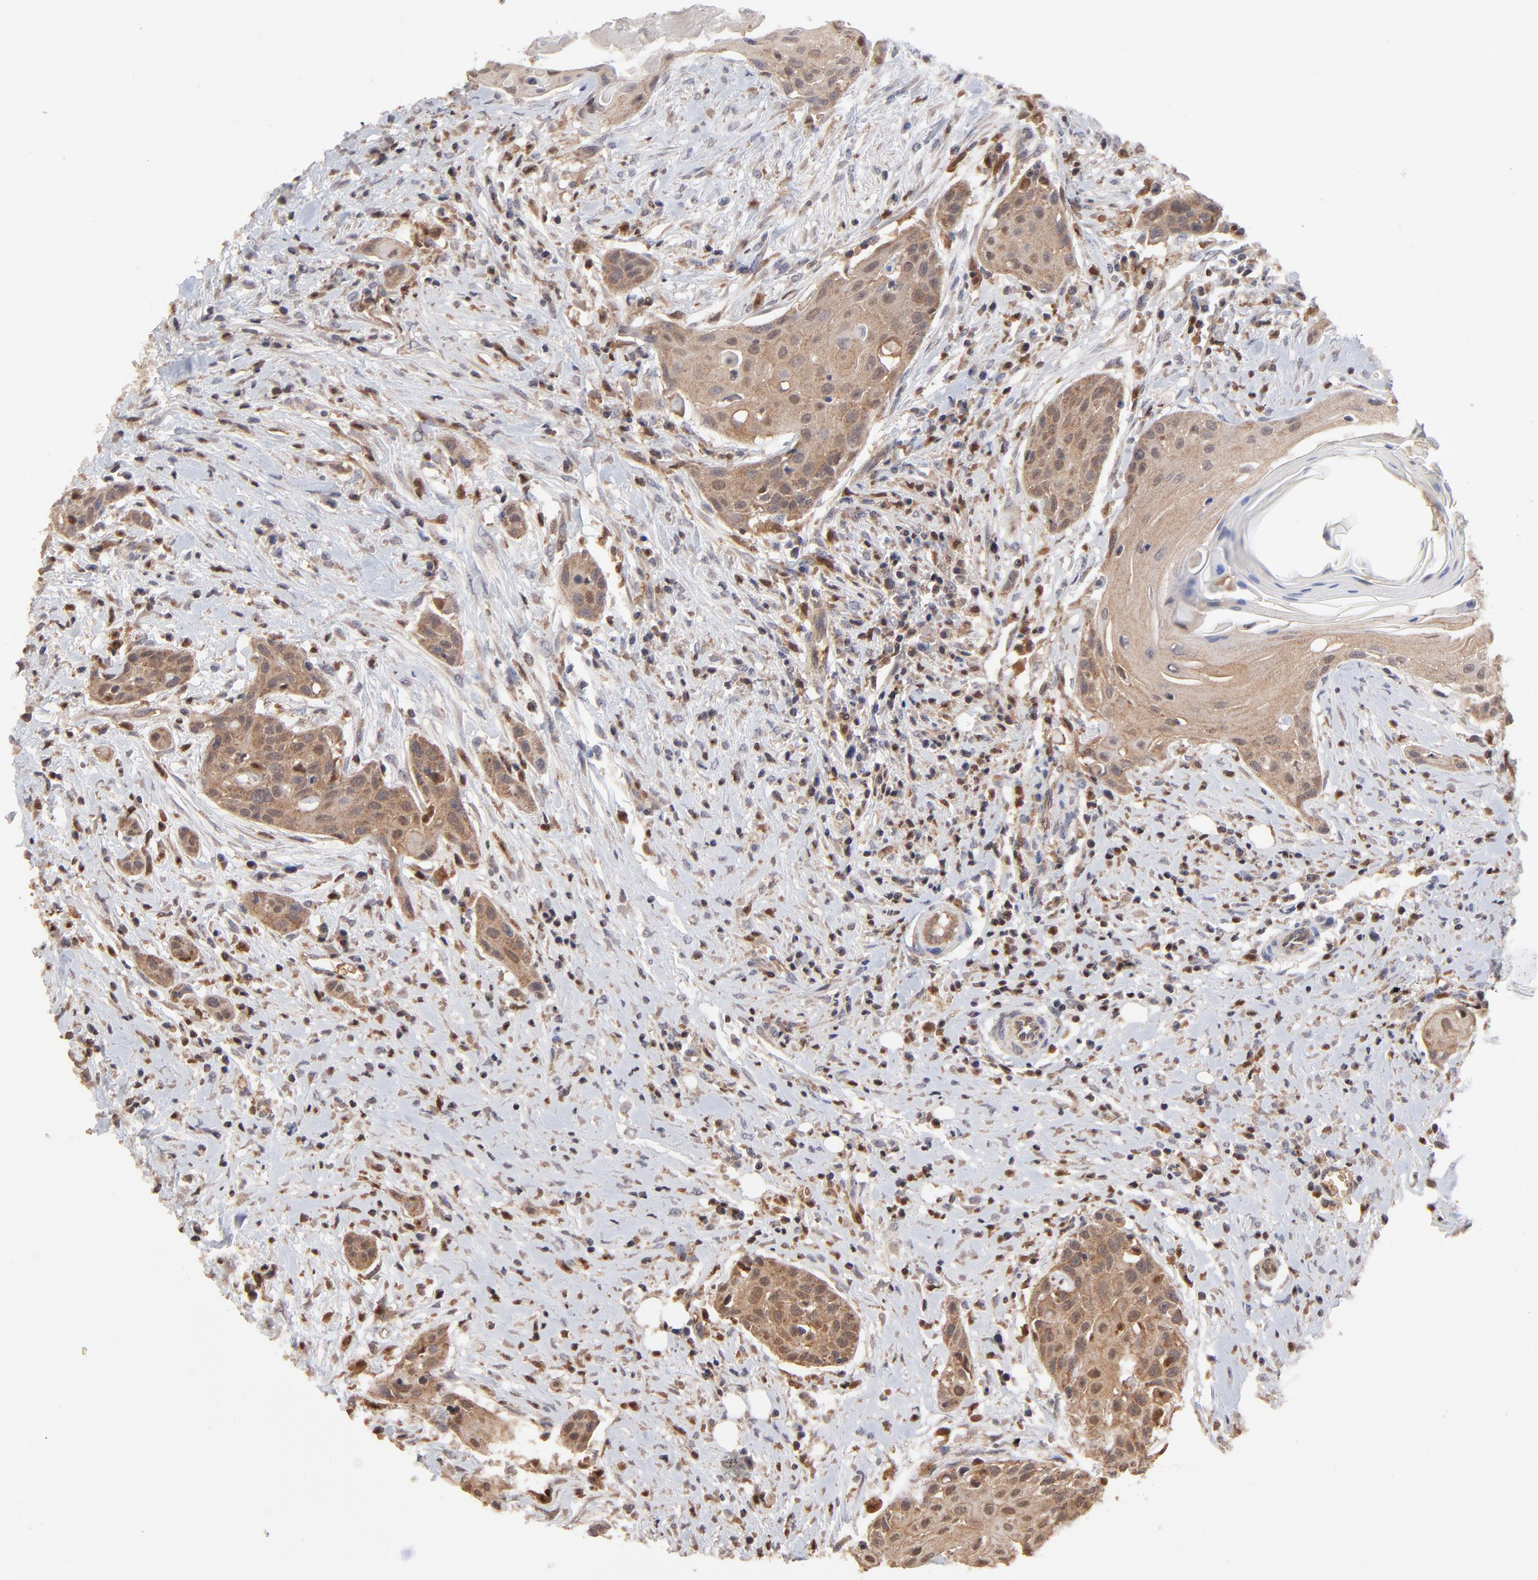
{"staining": {"intensity": "moderate", "quantity": ">75%", "location": "cytoplasmic/membranous"}, "tissue": "head and neck cancer", "cell_type": "Tumor cells", "image_type": "cancer", "snomed": [{"axis": "morphology", "description": "Squamous cell carcinoma, NOS"}, {"axis": "morphology", "description": "Squamous cell carcinoma, metastatic, NOS"}, {"axis": "topography", "description": "Lymph node"}, {"axis": "topography", "description": "Salivary gland"}, {"axis": "topography", "description": "Head-Neck"}], "caption": "This is a photomicrograph of immunohistochemistry (IHC) staining of head and neck cancer, which shows moderate positivity in the cytoplasmic/membranous of tumor cells.", "gene": "CASP1", "patient": {"sex": "female", "age": 74}}